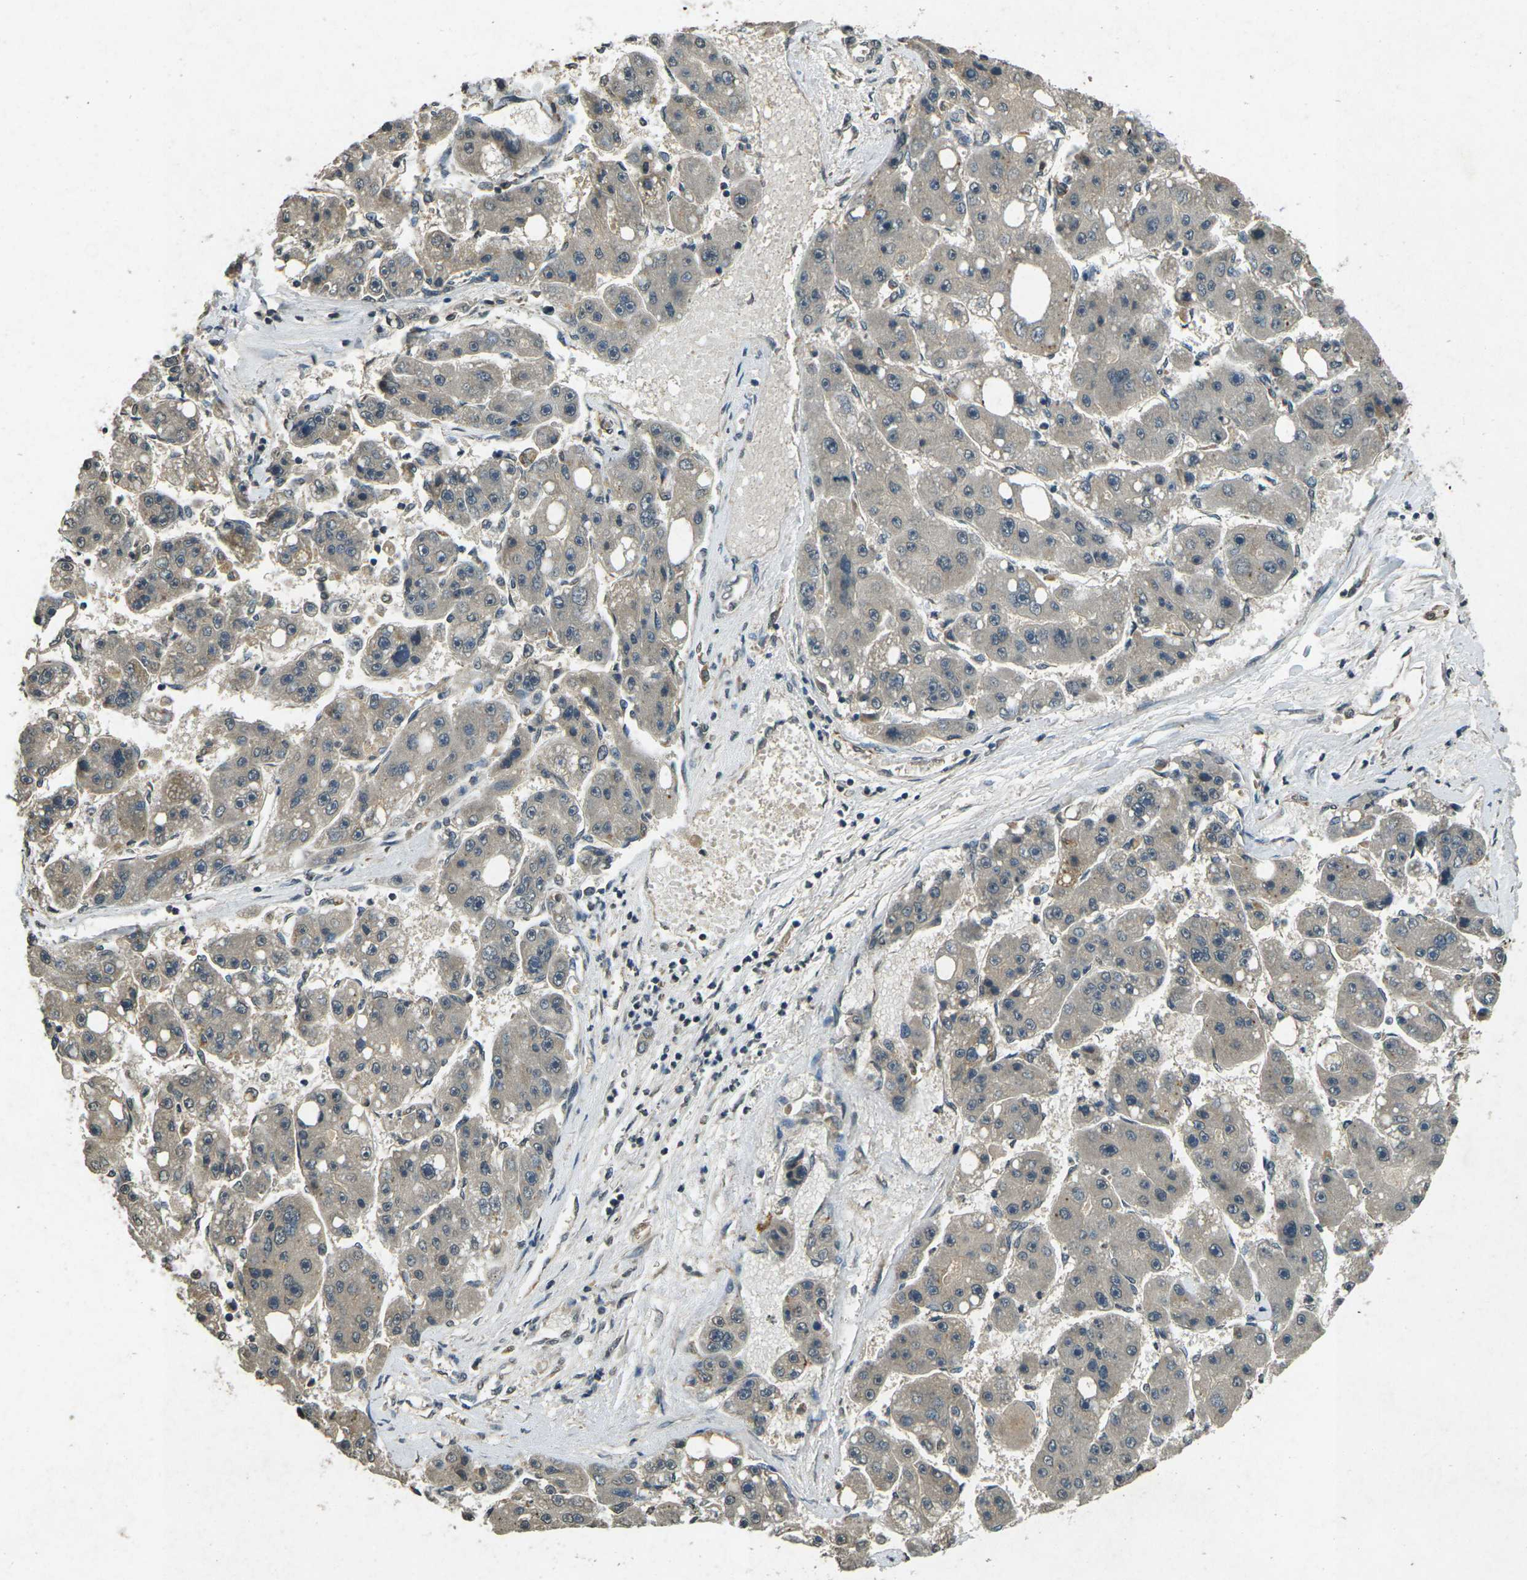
{"staining": {"intensity": "weak", "quantity": "25%-75%", "location": "cytoplasmic/membranous"}, "tissue": "liver cancer", "cell_type": "Tumor cells", "image_type": "cancer", "snomed": [{"axis": "morphology", "description": "Carcinoma, Hepatocellular, NOS"}, {"axis": "topography", "description": "Liver"}], "caption": "Weak cytoplasmic/membranous protein staining is appreciated in about 25%-75% of tumor cells in liver hepatocellular carcinoma. The staining was performed using DAB to visualize the protein expression in brown, while the nuclei were stained in blue with hematoxylin (Magnification: 20x).", "gene": "PDE2A", "patient": {"sex": "female", "age": 61}}